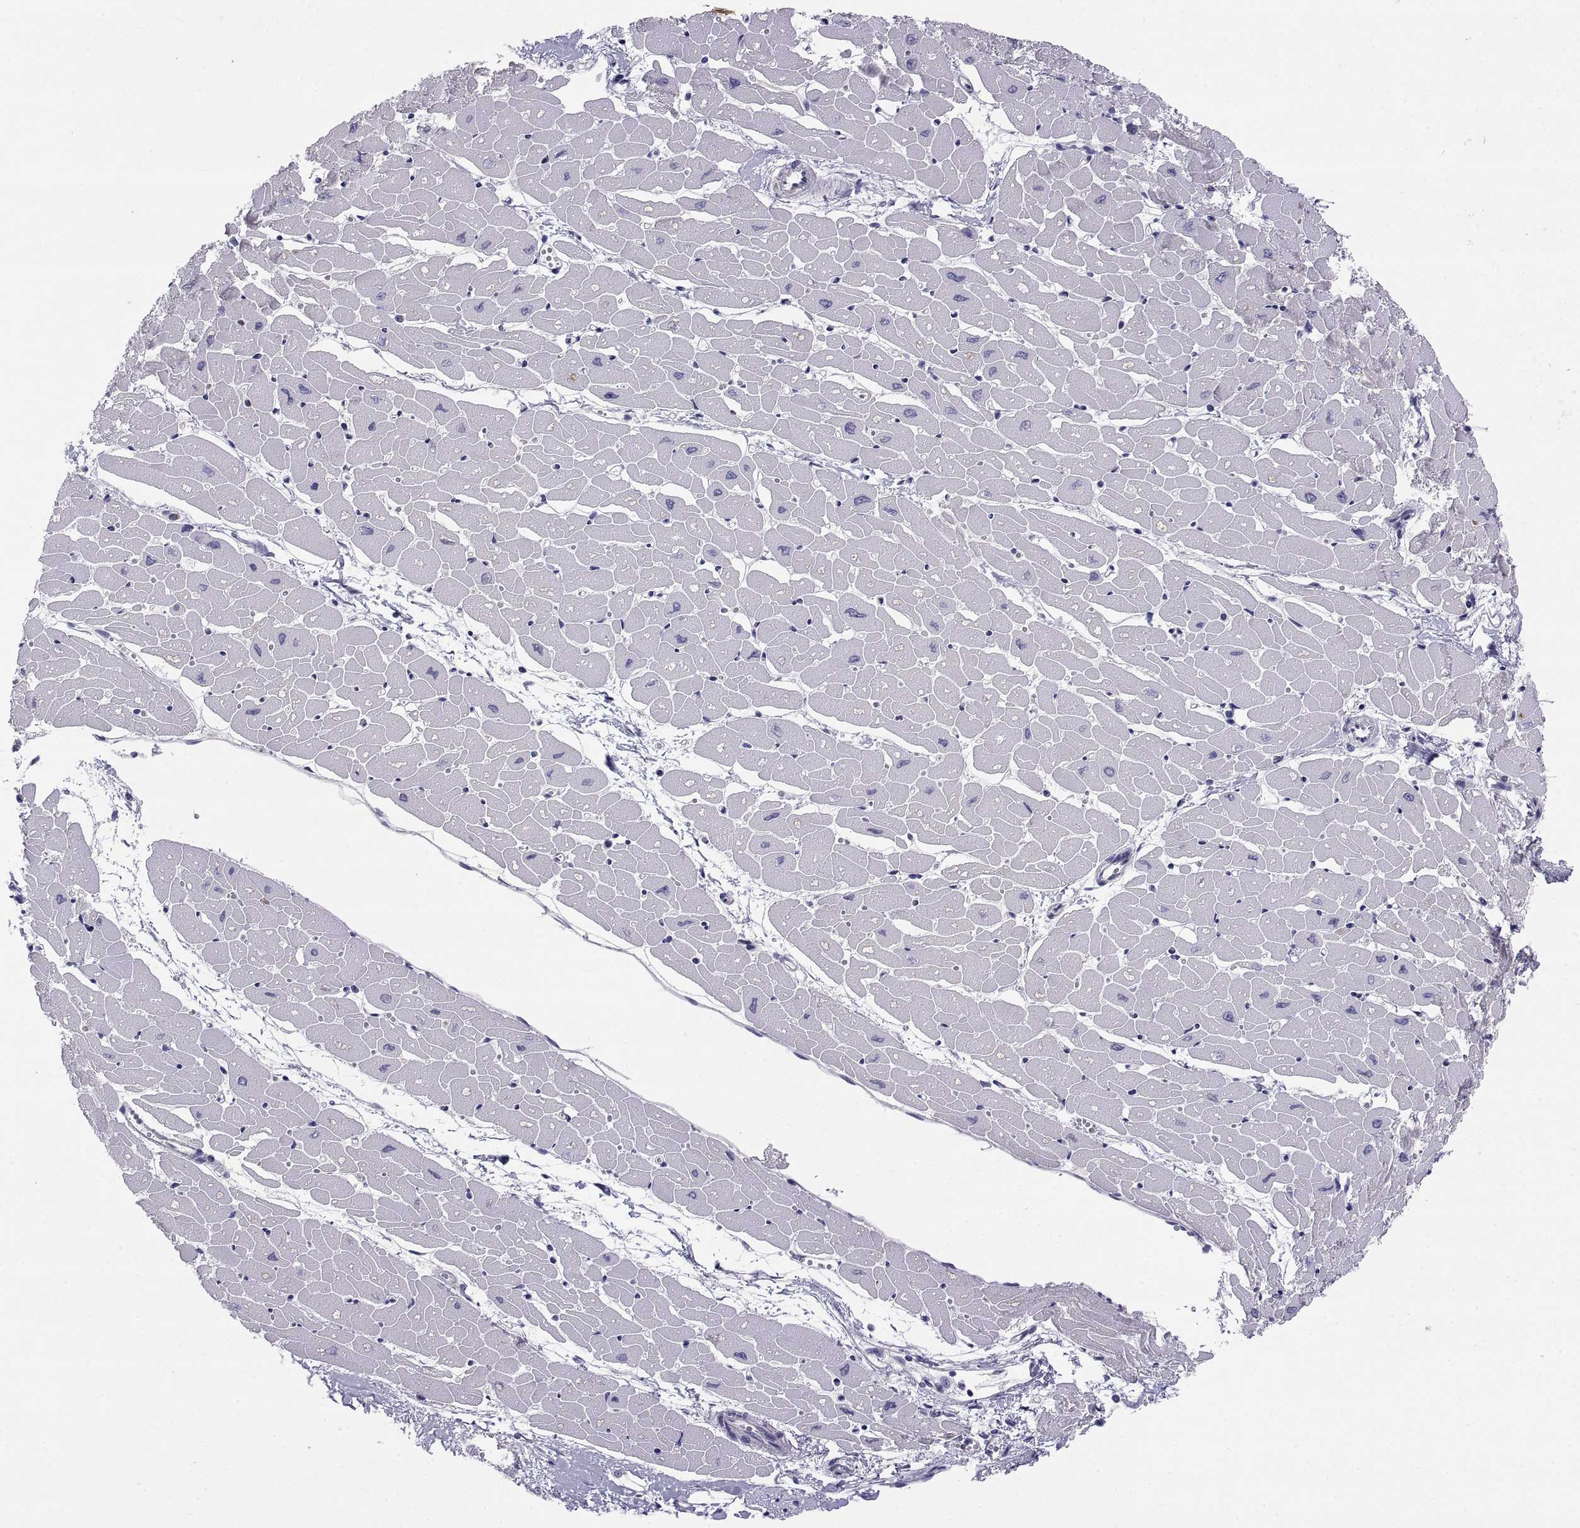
{"staining": {"intensity": "negative", "quantity": "none", "location": "none"}, "tissue": "heart muscle", "cell_type": "Cardiomyocytes", "image_type": "normal", "snomed": [{"axis": "morphology", "description": "Normal tissue, NOS"}, {"axis": "topography", "description": "Heart"}], "caption": "IHC of benign human heart muscle exhibits no expression in cardiomyocytes. The staining was performed using DAB (3,3'-diaminobenzidine) to visualize the protein expression in brown, while the nuclei were stained in blue with hematoxylin (Magnification: 20x).", "gene": "PKP1", "patient": {"sex": "male", "age": 57}}